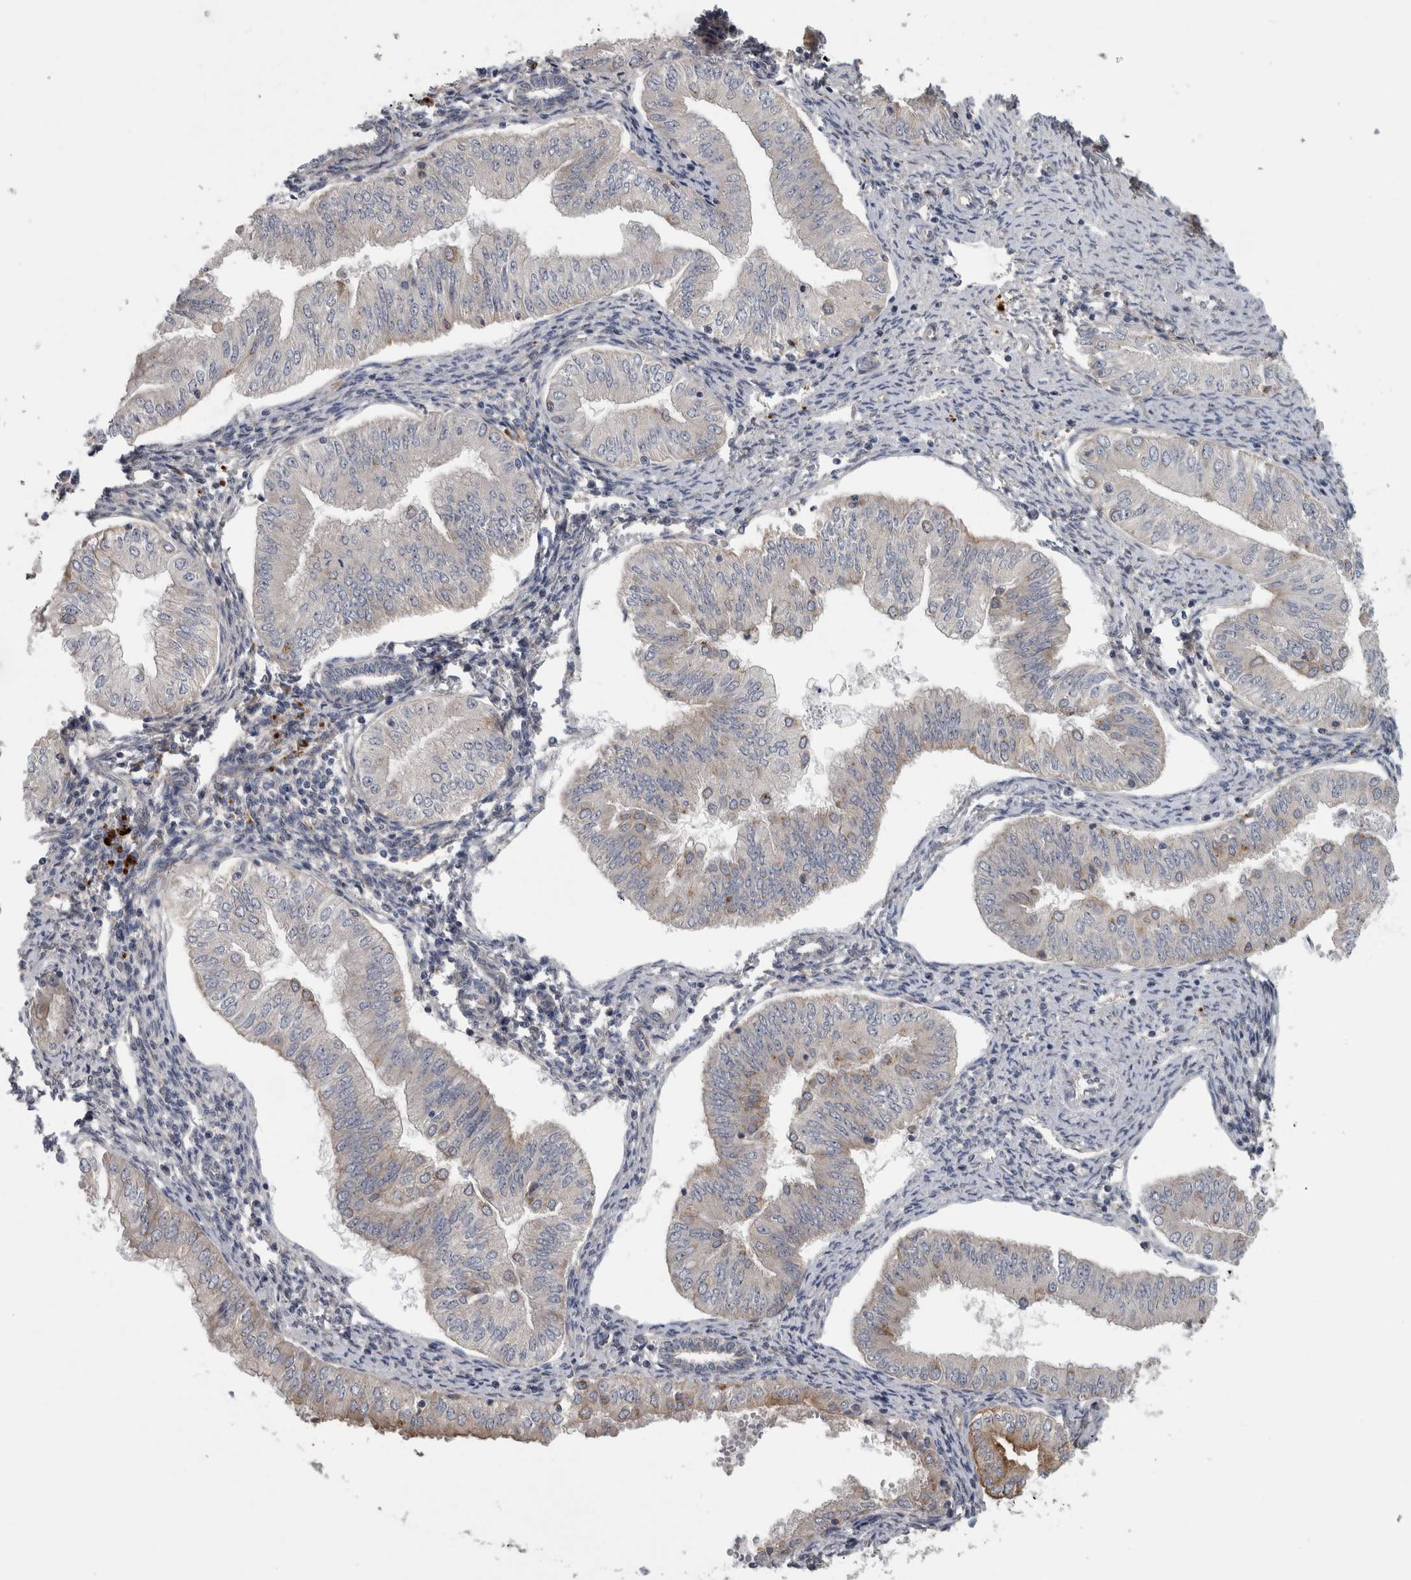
{"staining": {"intensity": "moderate", "quantity": "<25%", "location": "cytoplasmic/membranous"}, "tissue": "endometrial cancer", "cell_type": "Tumor cells", "image_type": "cancer", "snomed": [{"axis": "morphology", "description": "Normal tissue, NOS"}, {"axis": "morphology", "description": "Adenocarcinoma, NOS"}, {"axis": "topography", "description": "Endometrium"}], "caption": "Immunohistochemistry (DAB (3,3'-diaminobenzidine)) staining of endometrial cancer shows moderate cytoplasmic/membranous protein expression in approximately <25% of tumor cells.", "gene": "ATXN2", "patient": {"sex": "female", "age": 53}}